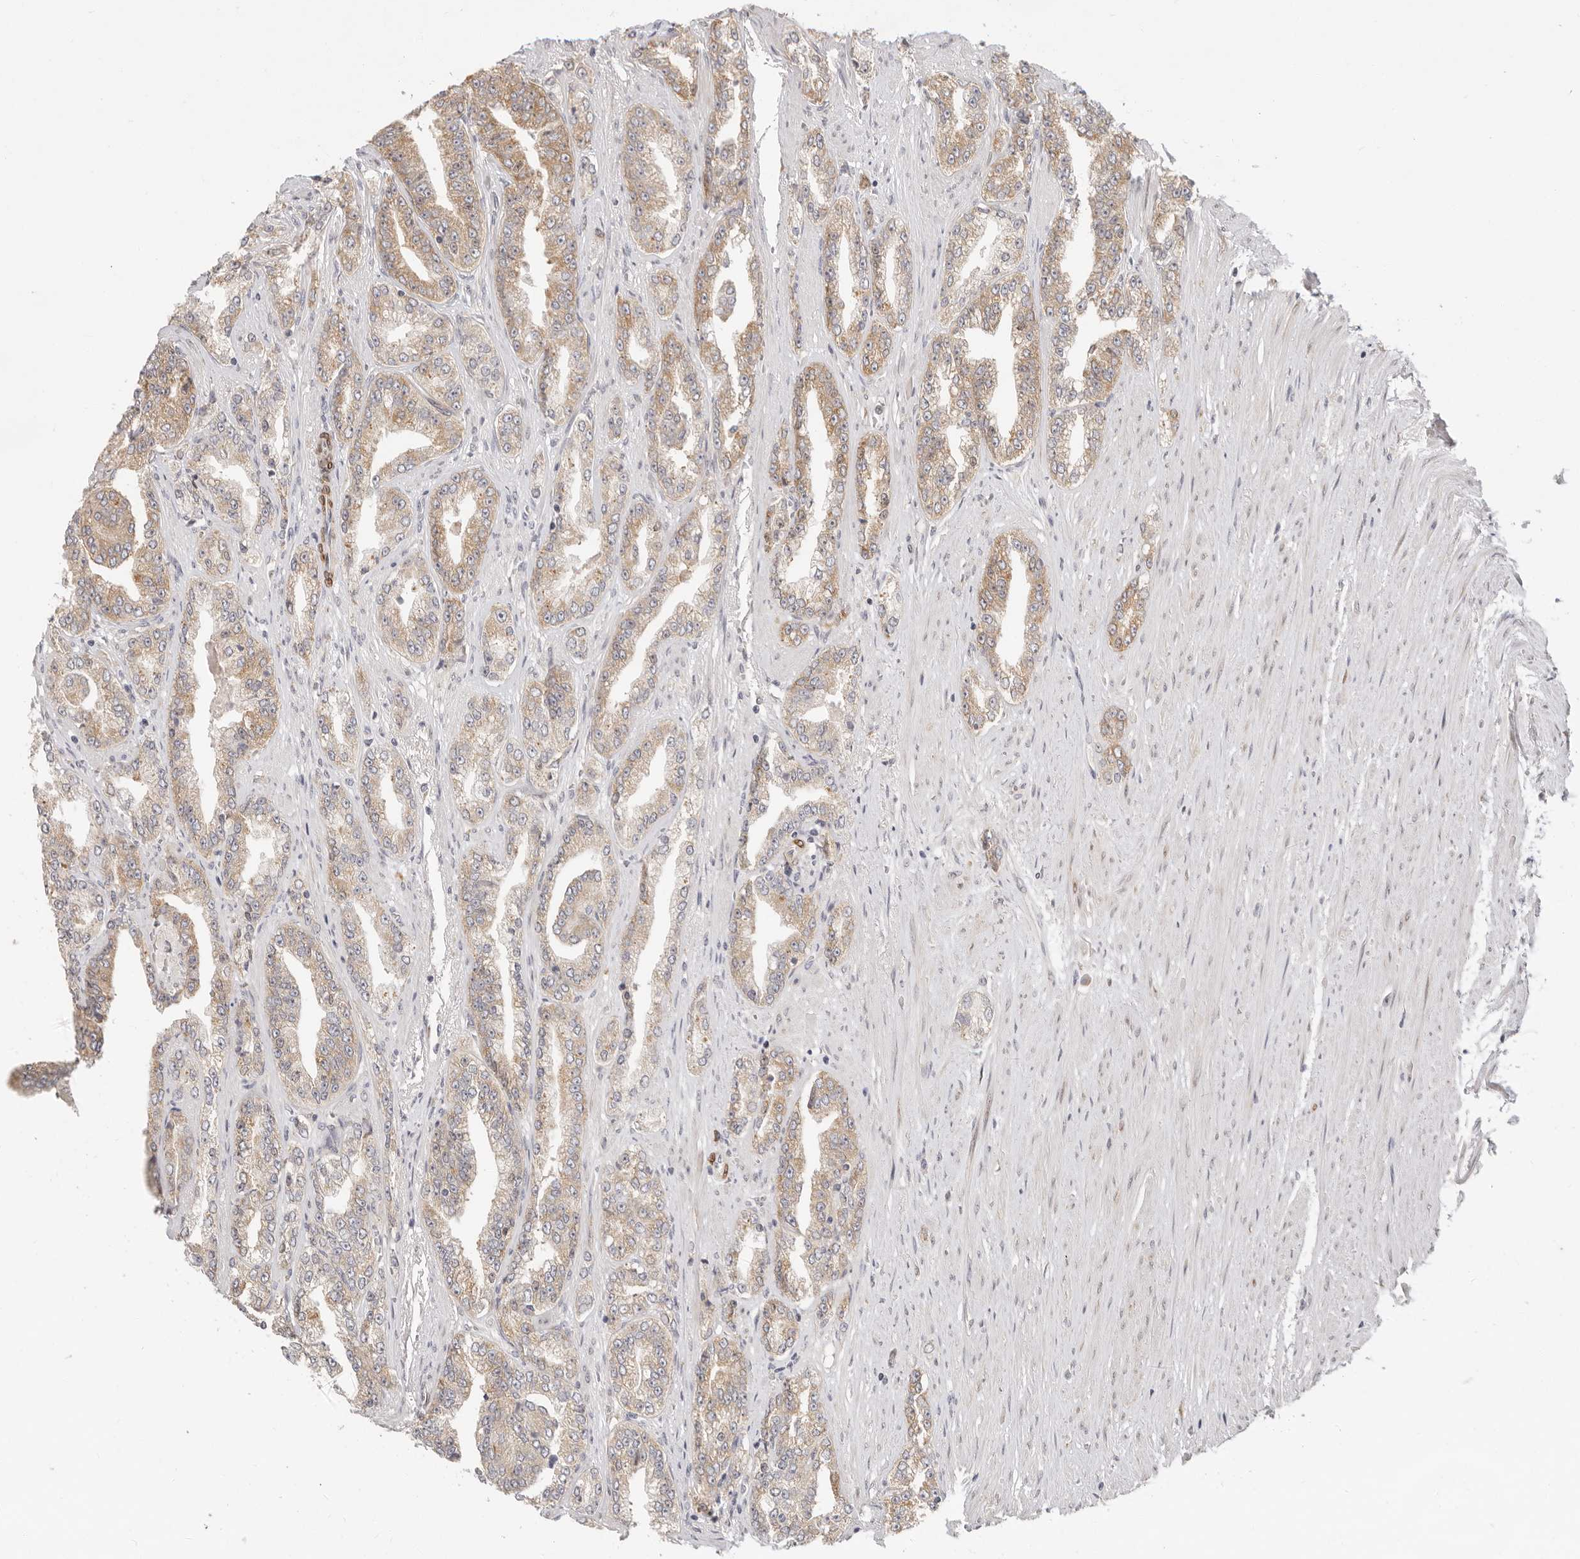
{"staining": {"intensity": "moderate", "quantity": "25%-75%", "location": "cytoplasmic/membranous"}, "tissue": "prostate cancer", "cell_type": "Tumor cells", "image_type": "cancer", "snomed": [{"axis": "morphology", "description": "Adenocarcinoma, High grade"}, {"axis": "topography", "description": "Prostate"}], "caption": "Immunohistochemistry image of neoplastic tissue: human prostate cancer stained using immunohistochemistry demonstrates medium levels of moderate protein expression localized specifically in the cytoplasmic/membranous of tumor cells, appearing as a cytoplasmic/membranous brown color.", "gene": "PABPC4", "patient": {"sex": "male", "age": 71}}